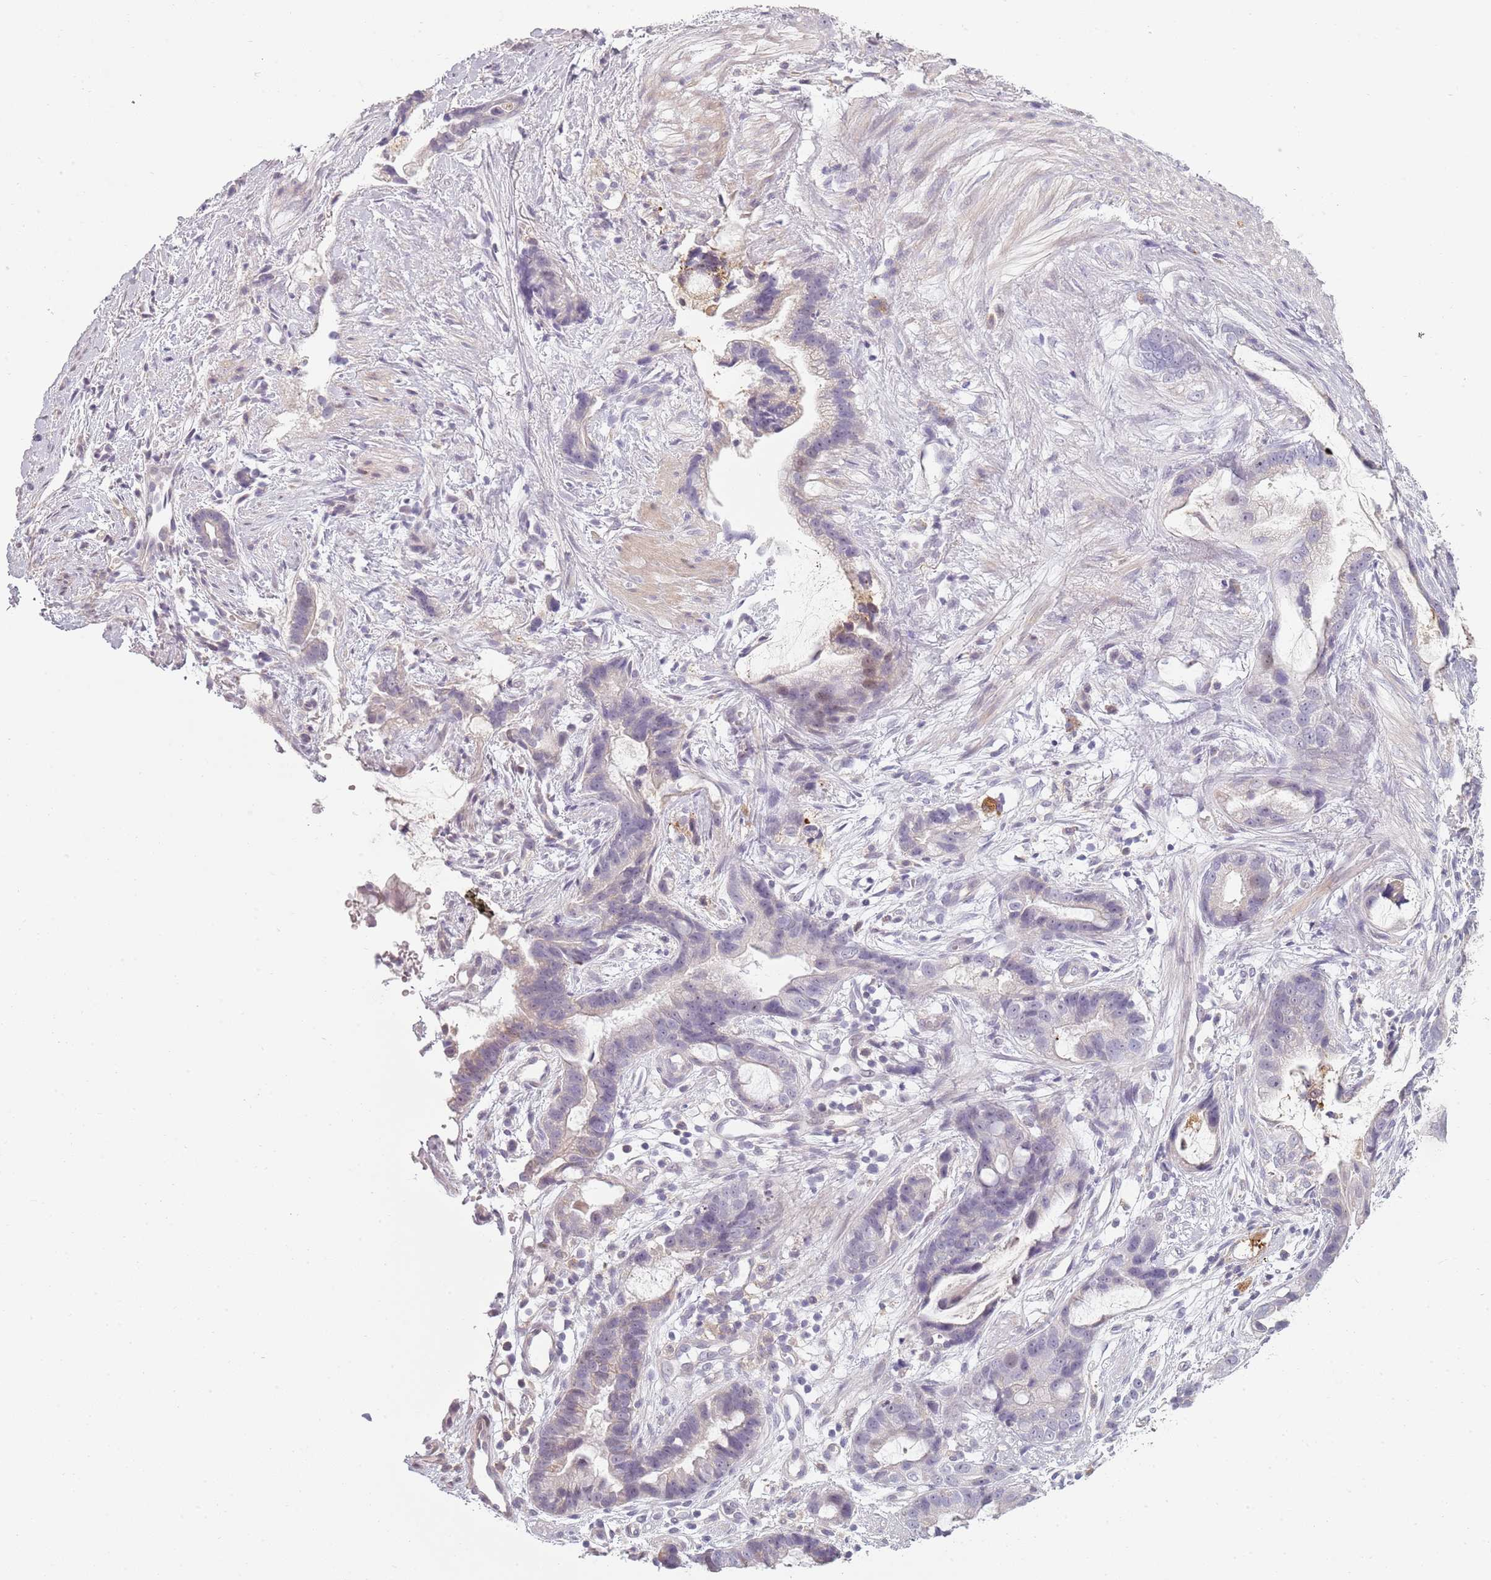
{"staining": {"intensity": "negative", "quantity": "none", "location": "none"}, "tissue": "stomach cancer", "cell_type": "Tumor cells", "image_type": "cancer", "snomed": [{"axis": "morphology", "description": "Adenocarcinoma, NOS"}, {"axis": "topography", "description": "Stomach"}], "caption": "This is an IHC photomicrograph of stomach cancer (adenocarcinoma). There is no positivity in tumor cells.", "gene": "CC2D2B", "patient": {"sex": "male", "age": 55}}